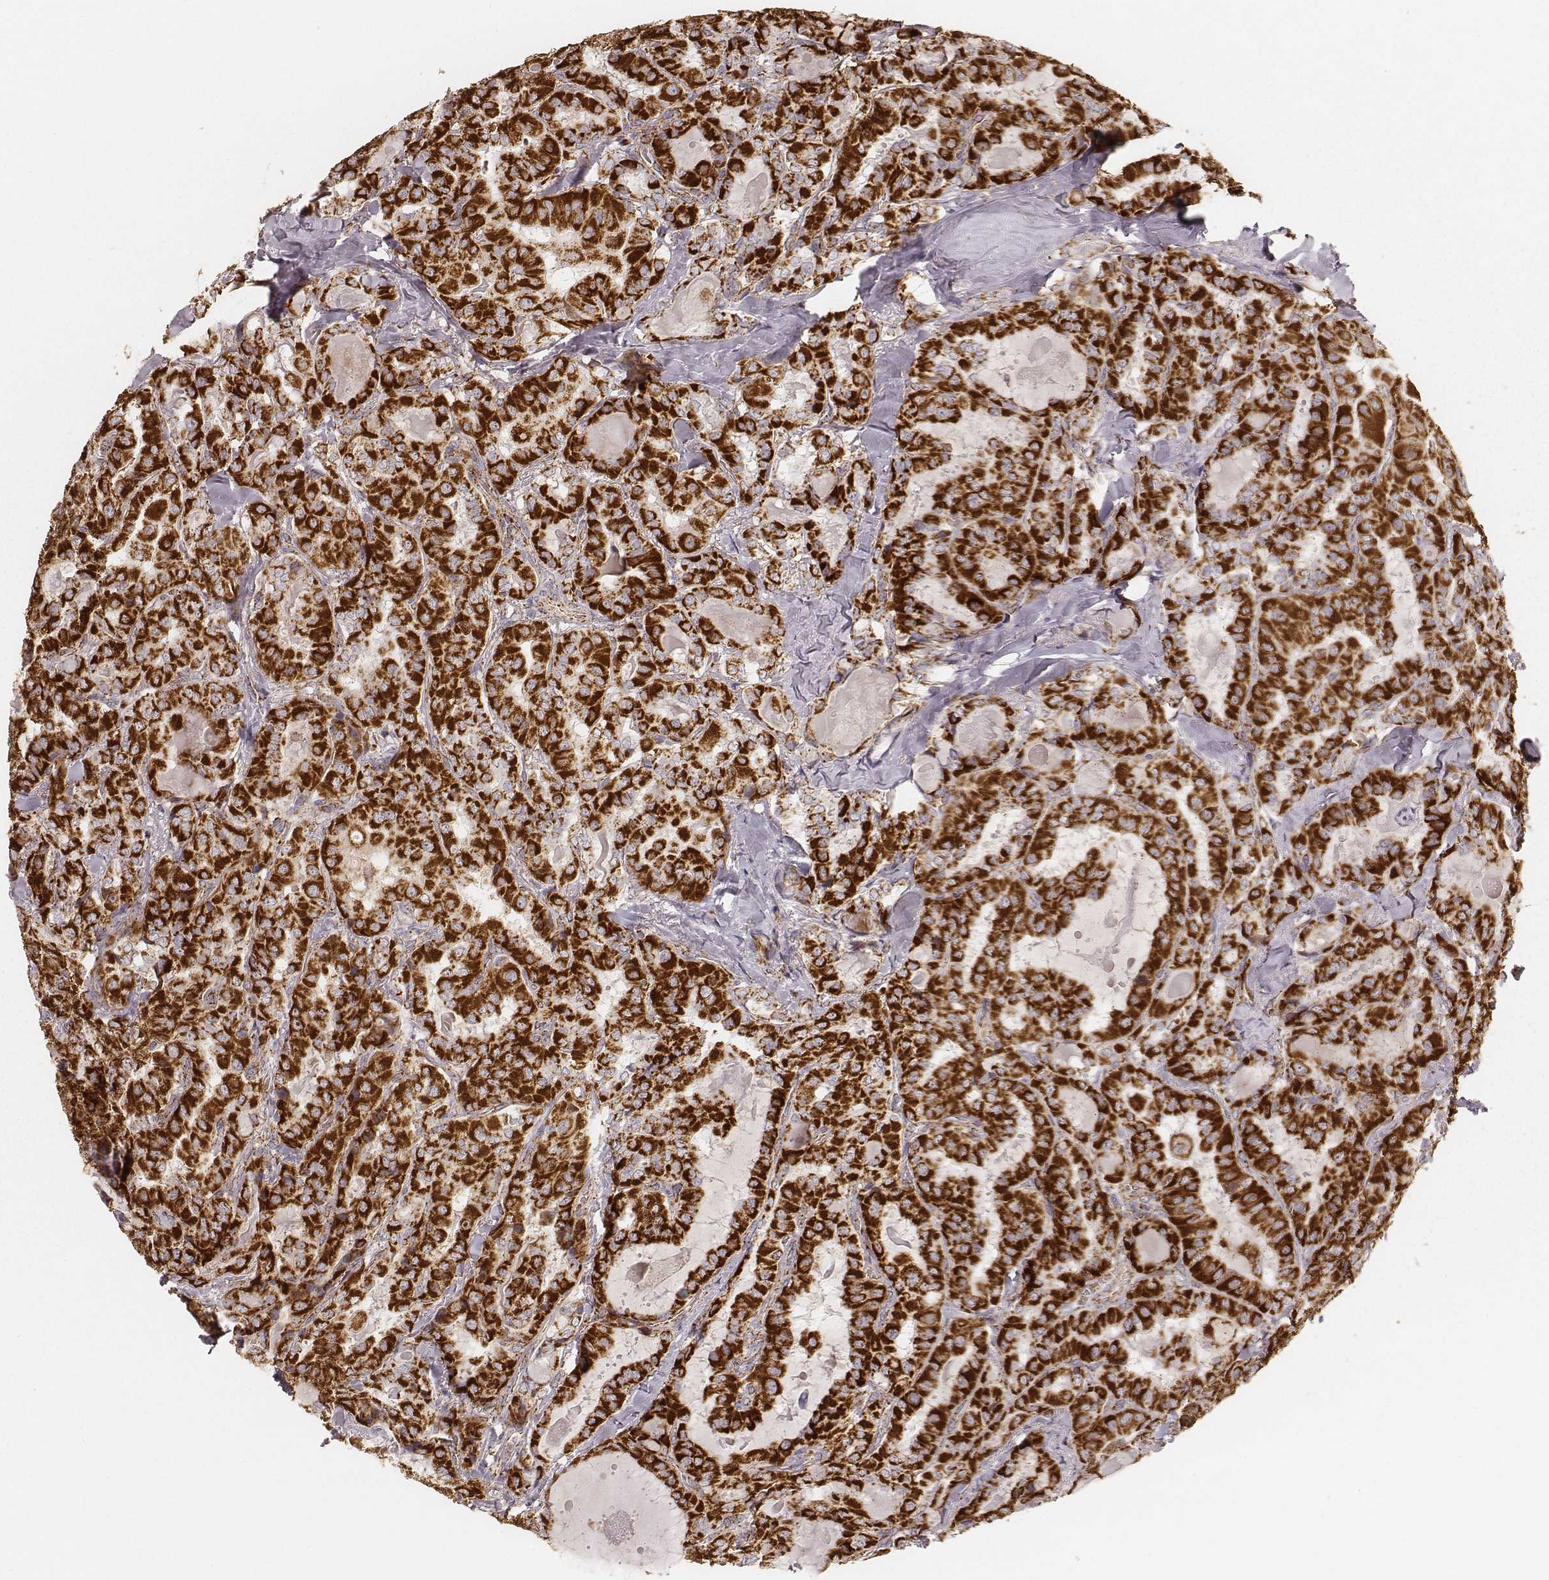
{"staining": {"intensity": "strong", "quantity": ">75%", "location": "cytoplasmic/membranous"}, "tissue": "thyroid cancer", "cell_type": "Tumor cells", "image_type": "cancer", "snomed": [{"axis": "morphology", "description": "Papillary adenocarcinoma, NOS"}, {"axis": "topography", "description": "Thyroid gland"}], "caption": "Thyroid cancer stained for a protein shows strong cytoplasmic/membranous positivity in tumor cells.", "gene": "CS", "patient": {"sex": "female", "age": 41}}